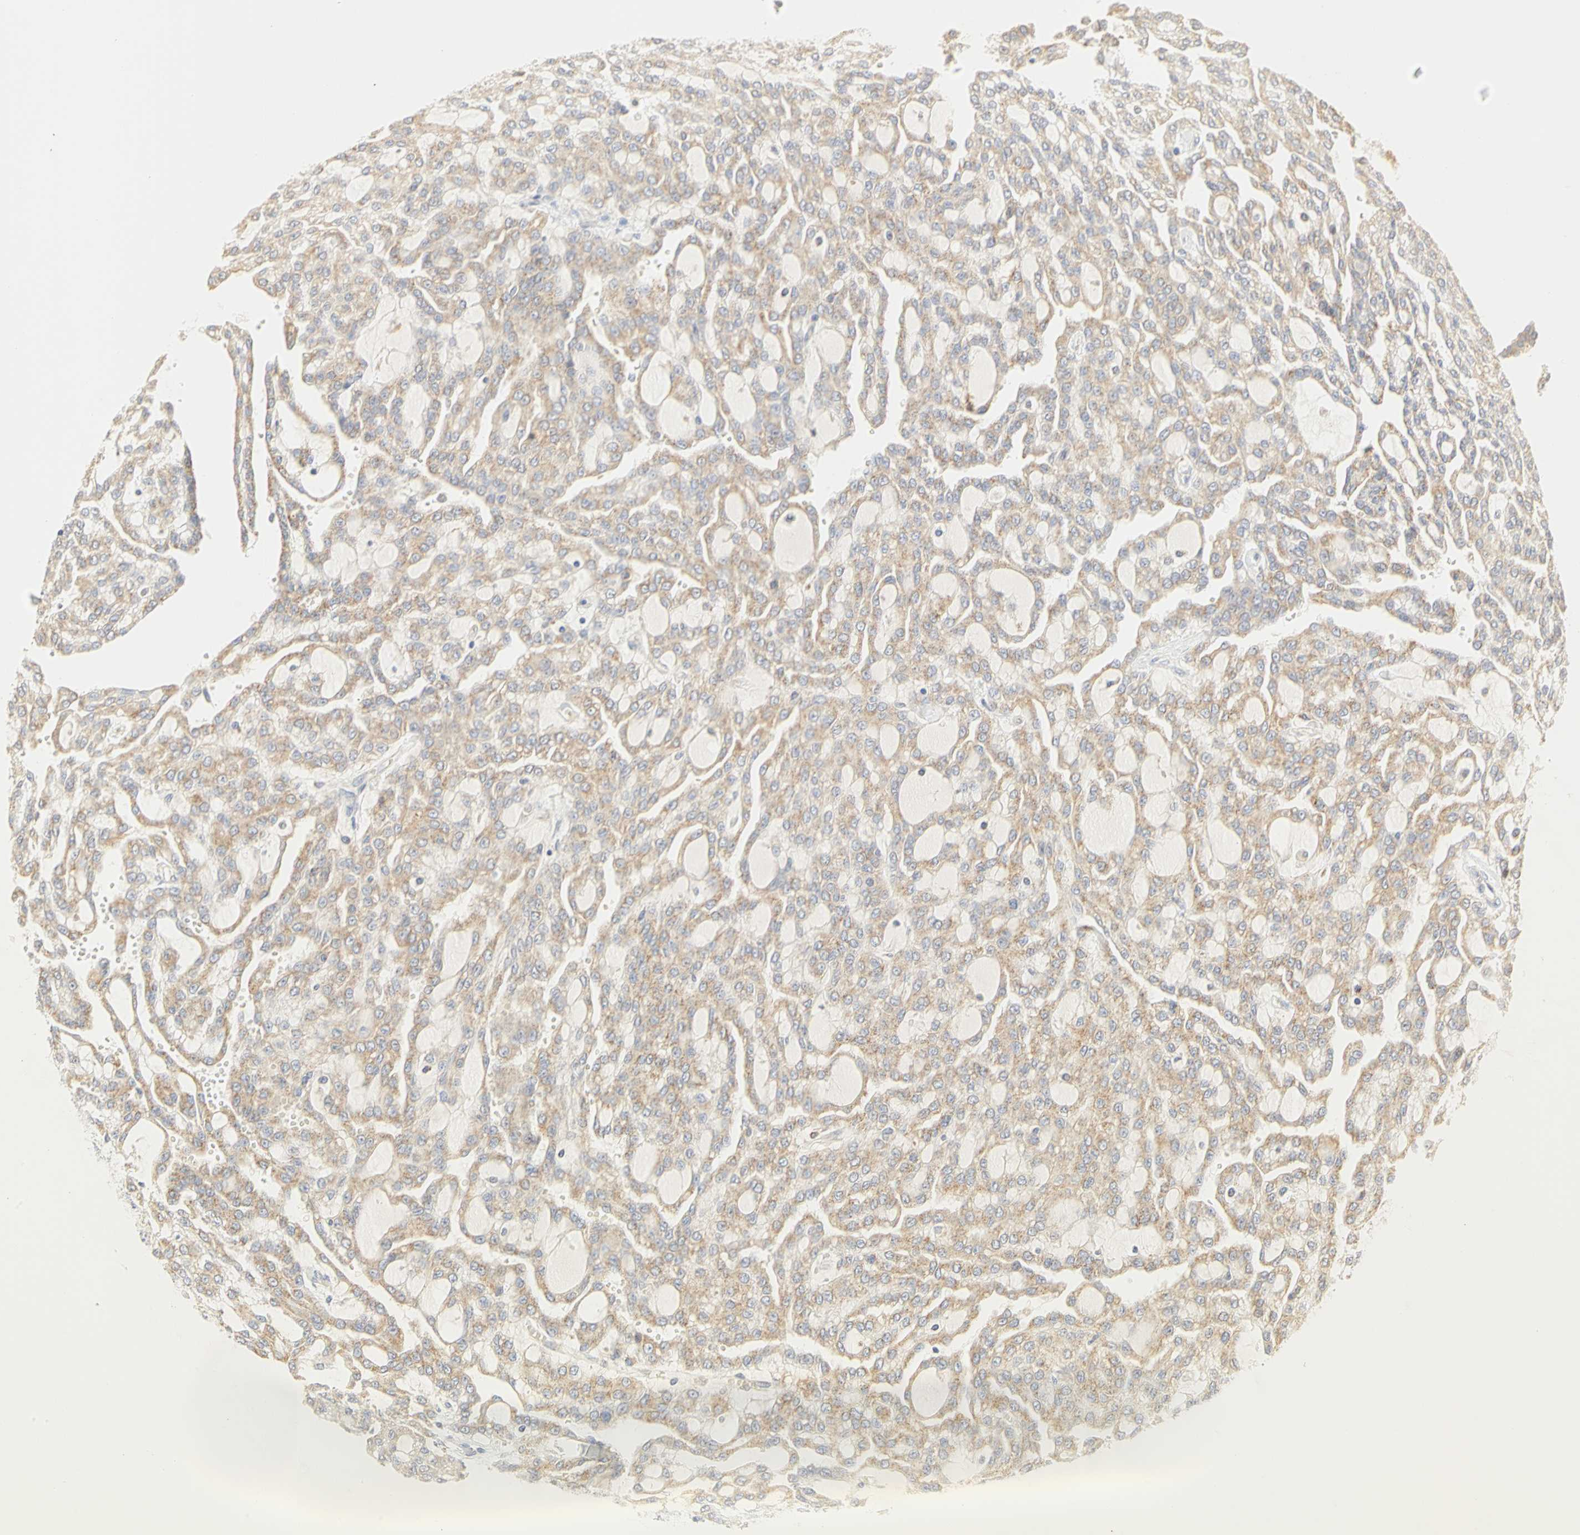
{"staining": {"intensity": "weak", "quantity": ">75%", "location": "cytoplasmic/membranous"}, "tissue": "renal cancer", "cell_type": "Tumor cells", "image_type": "cancer", "snomed": [{"axis": "morphology", "description": "Adenocarcinoma, NOS"}, {"axis": "topography", "description": "Kidney"}], "caption": "High-magnification brightfield microscopy of renal cancer (adenocarcinoma) stained with DAB (brown) and counterstained with hematoxylin (blue). tumor cells exhibit weak cytoplasmic/membranous staining is identified in about>75% of cells.", "gene": "GNRH2", "patient": {"sex": "male", "age": 63}}